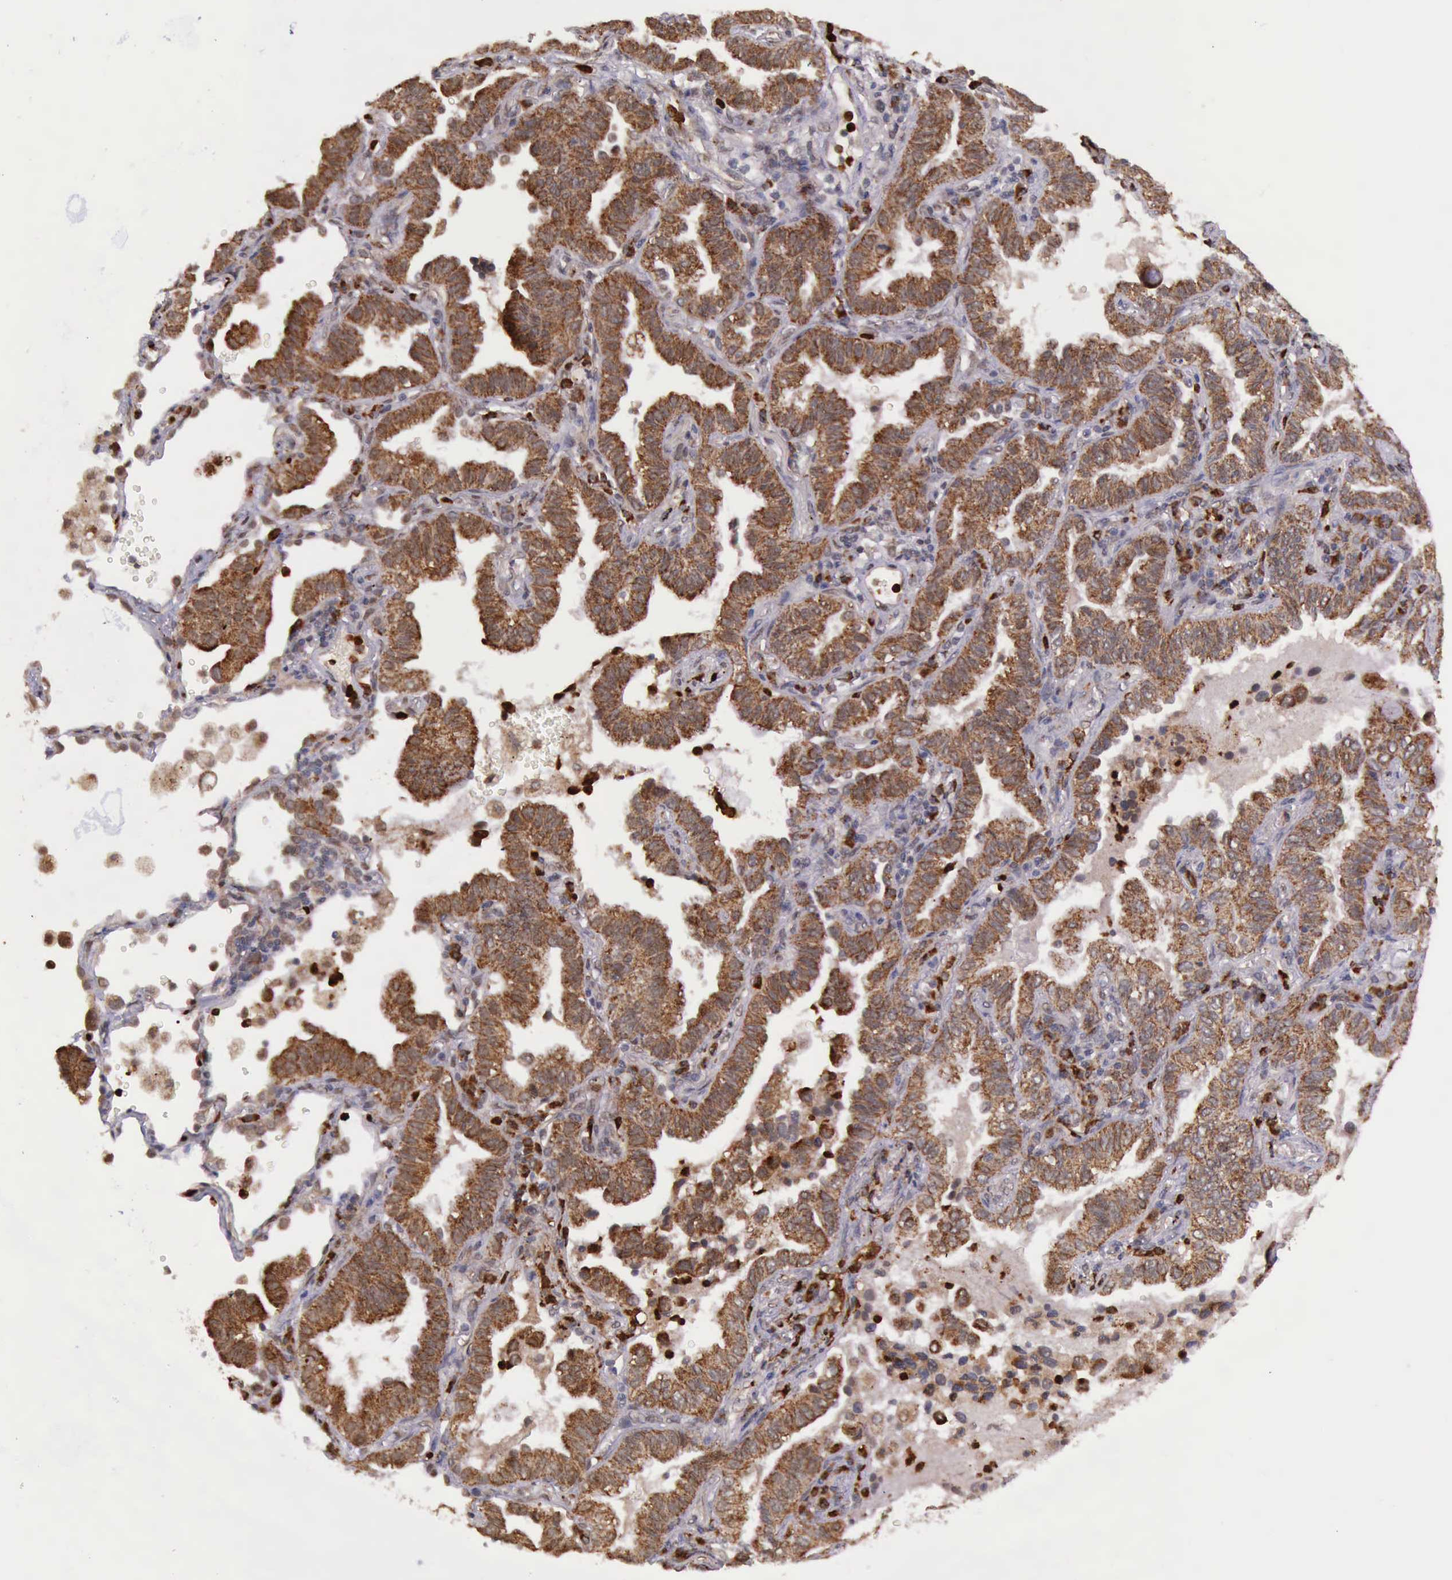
{"staining": {"intensity": "moderate", "quantity": ">75%", "location": "cytoplasmic/membranous"}, "tissue": "lung cancer", "cell_type": "Tumor cells", "image_type": "cancer", "snomed": [{"axis": "morphology", "description": "Adenocarcinoma, NOS"}, {"axis": "topography", "description": "Lung"}], "caption": "There is medium levels of moderate cytoplasmic/membranous positivity in tumor cells of lung cancer (adenocarcinoma), as demonstrated by immunohistochemical staining (brown color).", "gene": "ARMCX3", "patient": {"sex": "female", "age": 50}}